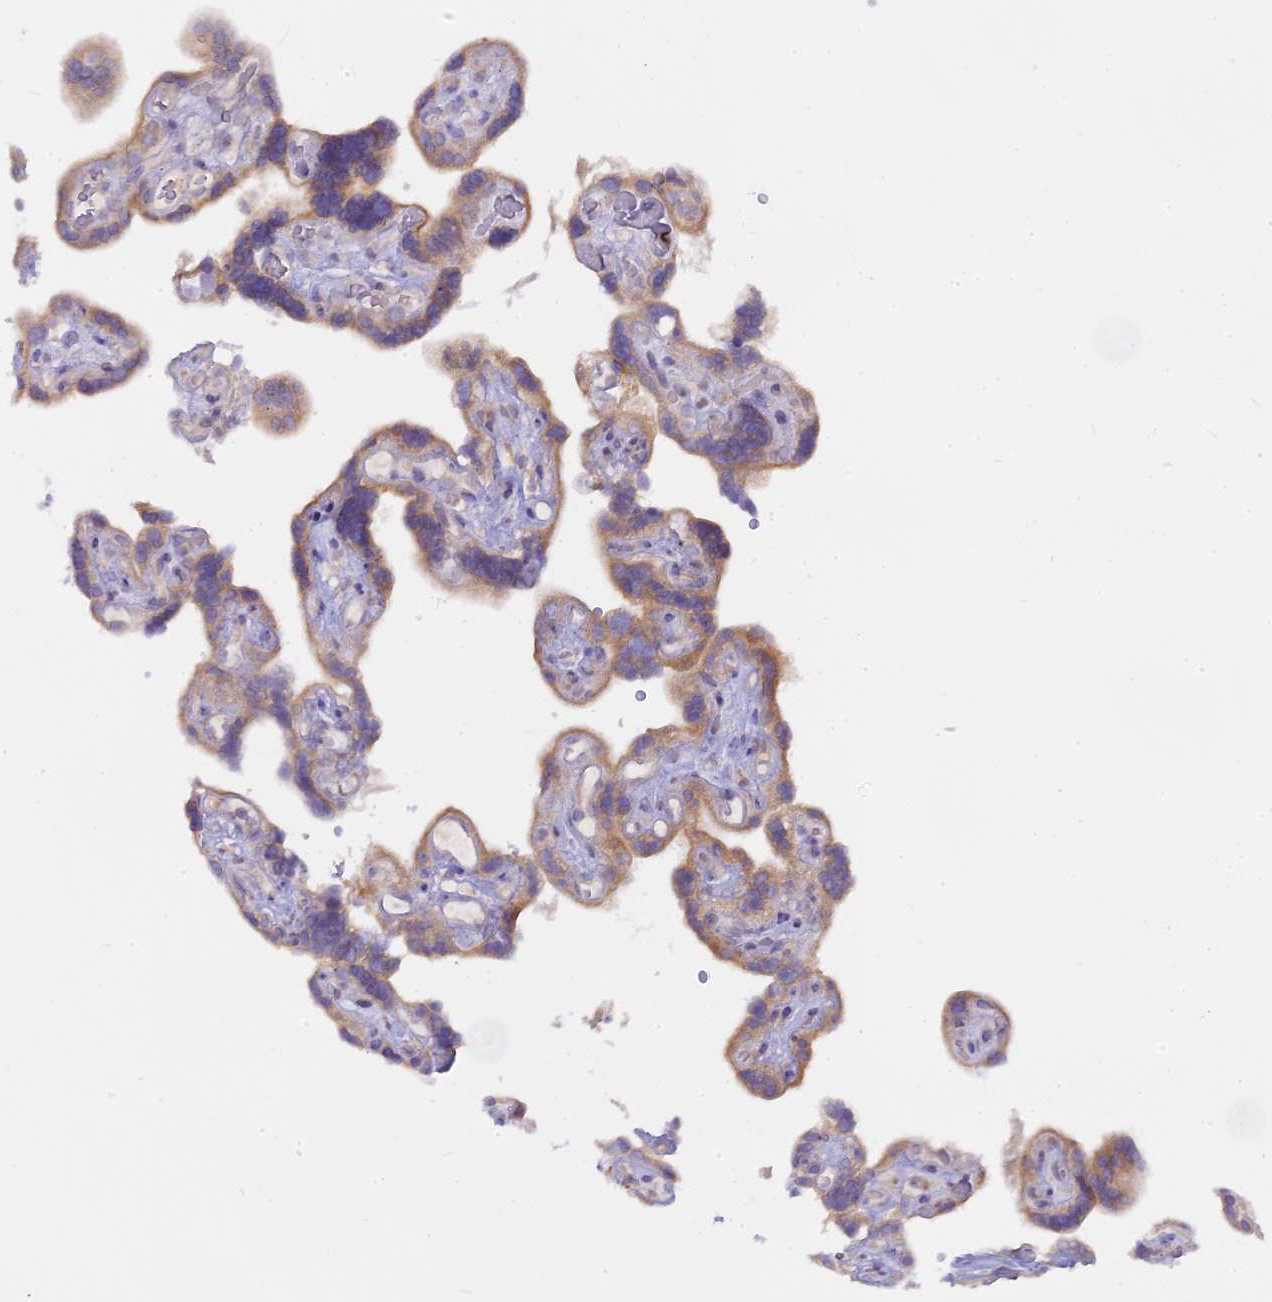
{"staining": {"intensity": "strong", "quantity": "25%-75%", "location": "cytoplasmic/membranous"}, "tissue": "placenta", "cell_type": "Decidual cells", "image_type": "normal", "snomed": [{"axis": "morphology", "description": "Normal tissue, NOS"}, {"axis": "topography", "description": "Placenta"}], "caption": "Placenta stained with immunohistochemistry (IHC) reveals strong cytoplasmic/membranous expression in about 25%-75% of decidual cells. (brown staining indicates protein expression, while blue staining denotes nuclei).", "gene": "TLCD1", "patient": {"sex": "female", "age": 30}}